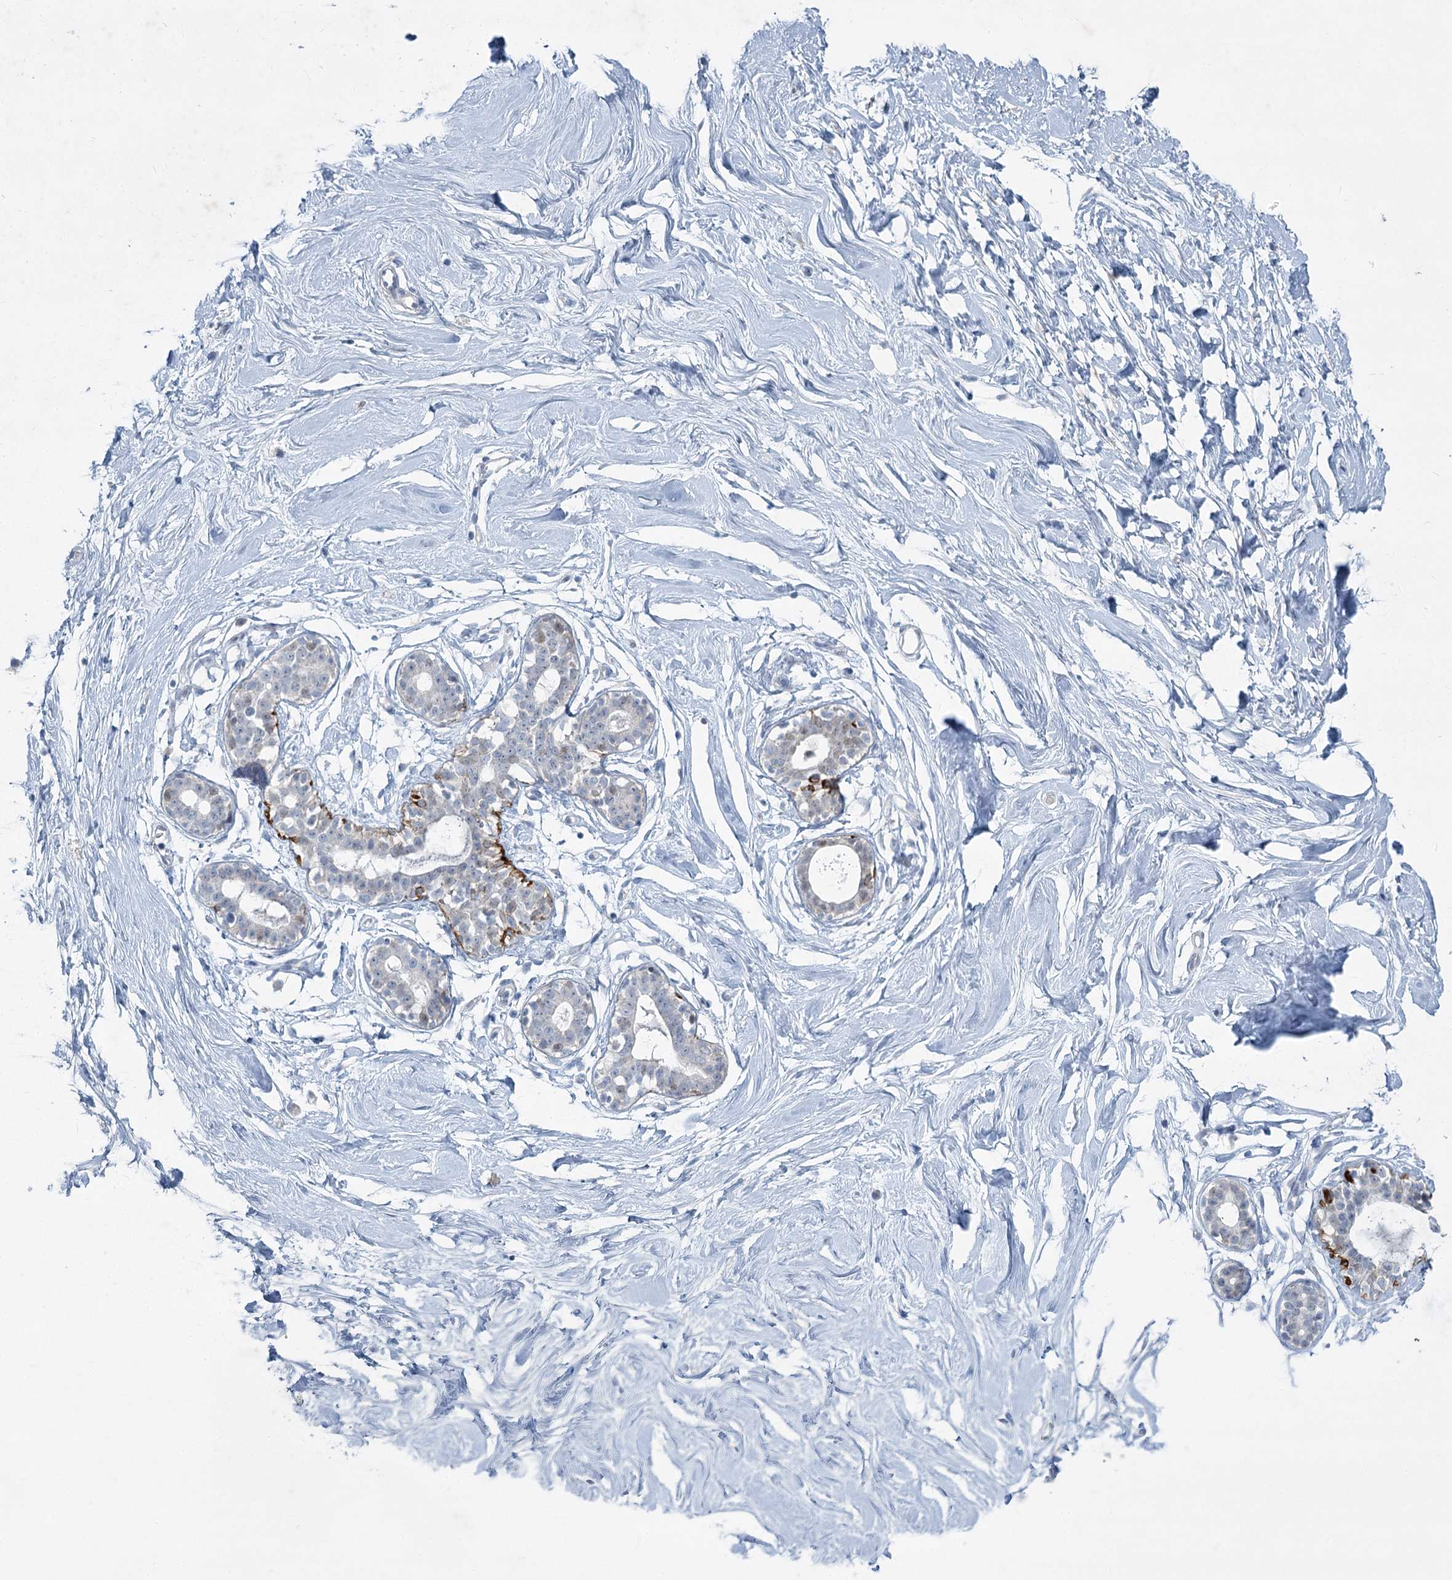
{"staining": {"intensity": "negative", "quantity": "none", "location": "none"}, "tissue": "breast", "cell_type": "Adipocytes", "image_type": "normal", "snomed": [{"axis": "morphology", "description": "Normal tissue, NOS"}, {"axis": "morphology", "description": "Adenoma, NOS"}, {"axis": "topography", "description": "Breast"}], "caption": "Immunohistochemistry (IHC) of unremarkable breast reveals no staining in adipocytes.", "gene": "ABITRAM", "patient": {"sex": "female", "age": 23}}